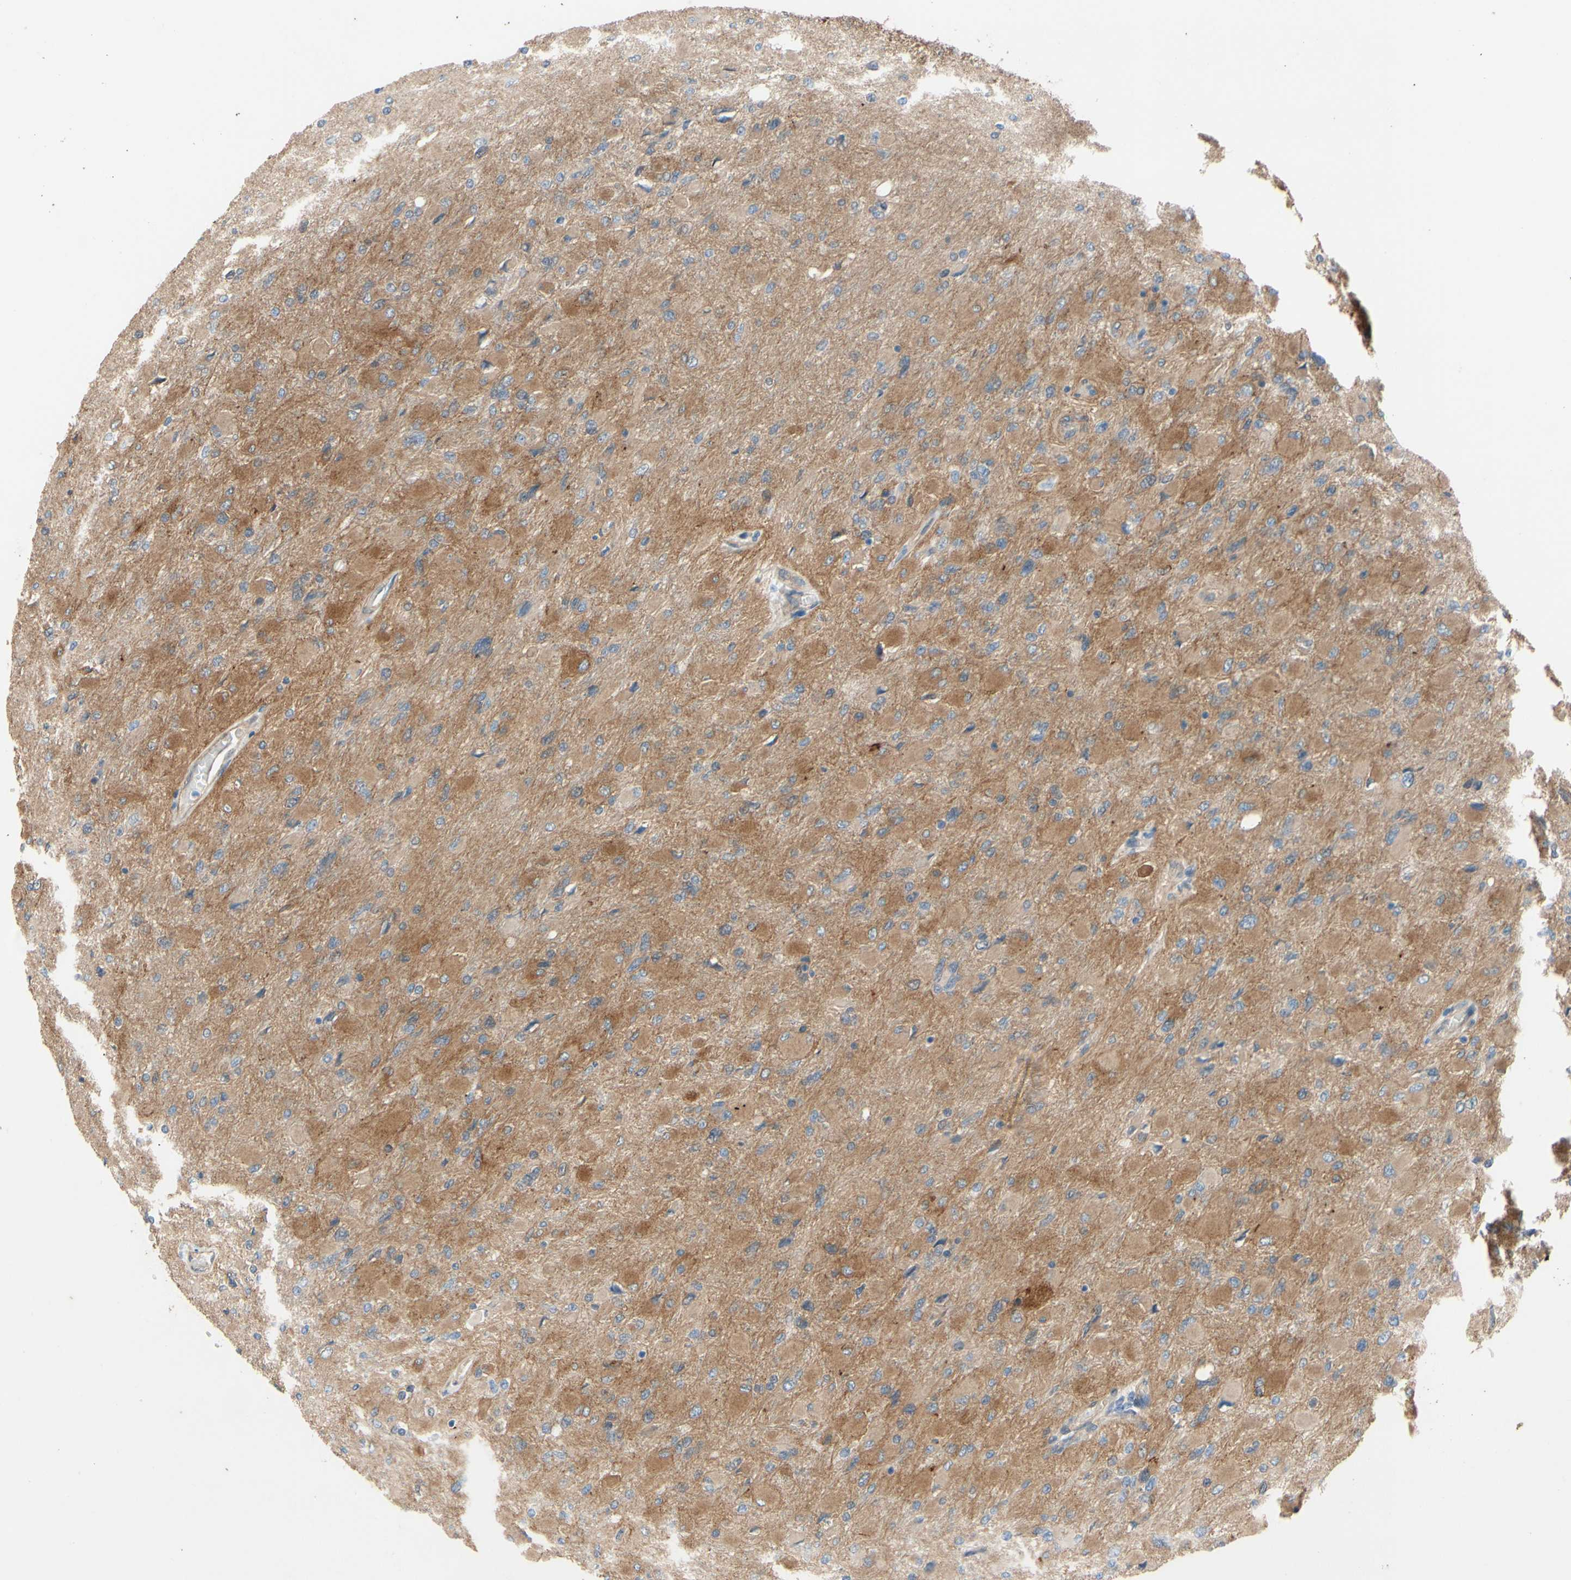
{"staining": {"intensity": "moderate", "quantity": "25%-75%", "location": "cytoplasmic/membranous"}, "tissue": "glioma", "cell_type": "Tumor cells", "image_type": "cancer", "snomed": [{"axis": "morphology", "description": "Glioma, malignant, High grade"}, {"axis": "topography", "description": "Cerebral cortex"}], "caption": "Malignant high-grade glioma stained with IHC shows moderate cytoplasmic/membranous staining in approximately 25%-75% of tumor cells. Nuclei are stained in blue.", "gene": "CTTNBP2", "patient": {"sex": "female", "age": 36}}